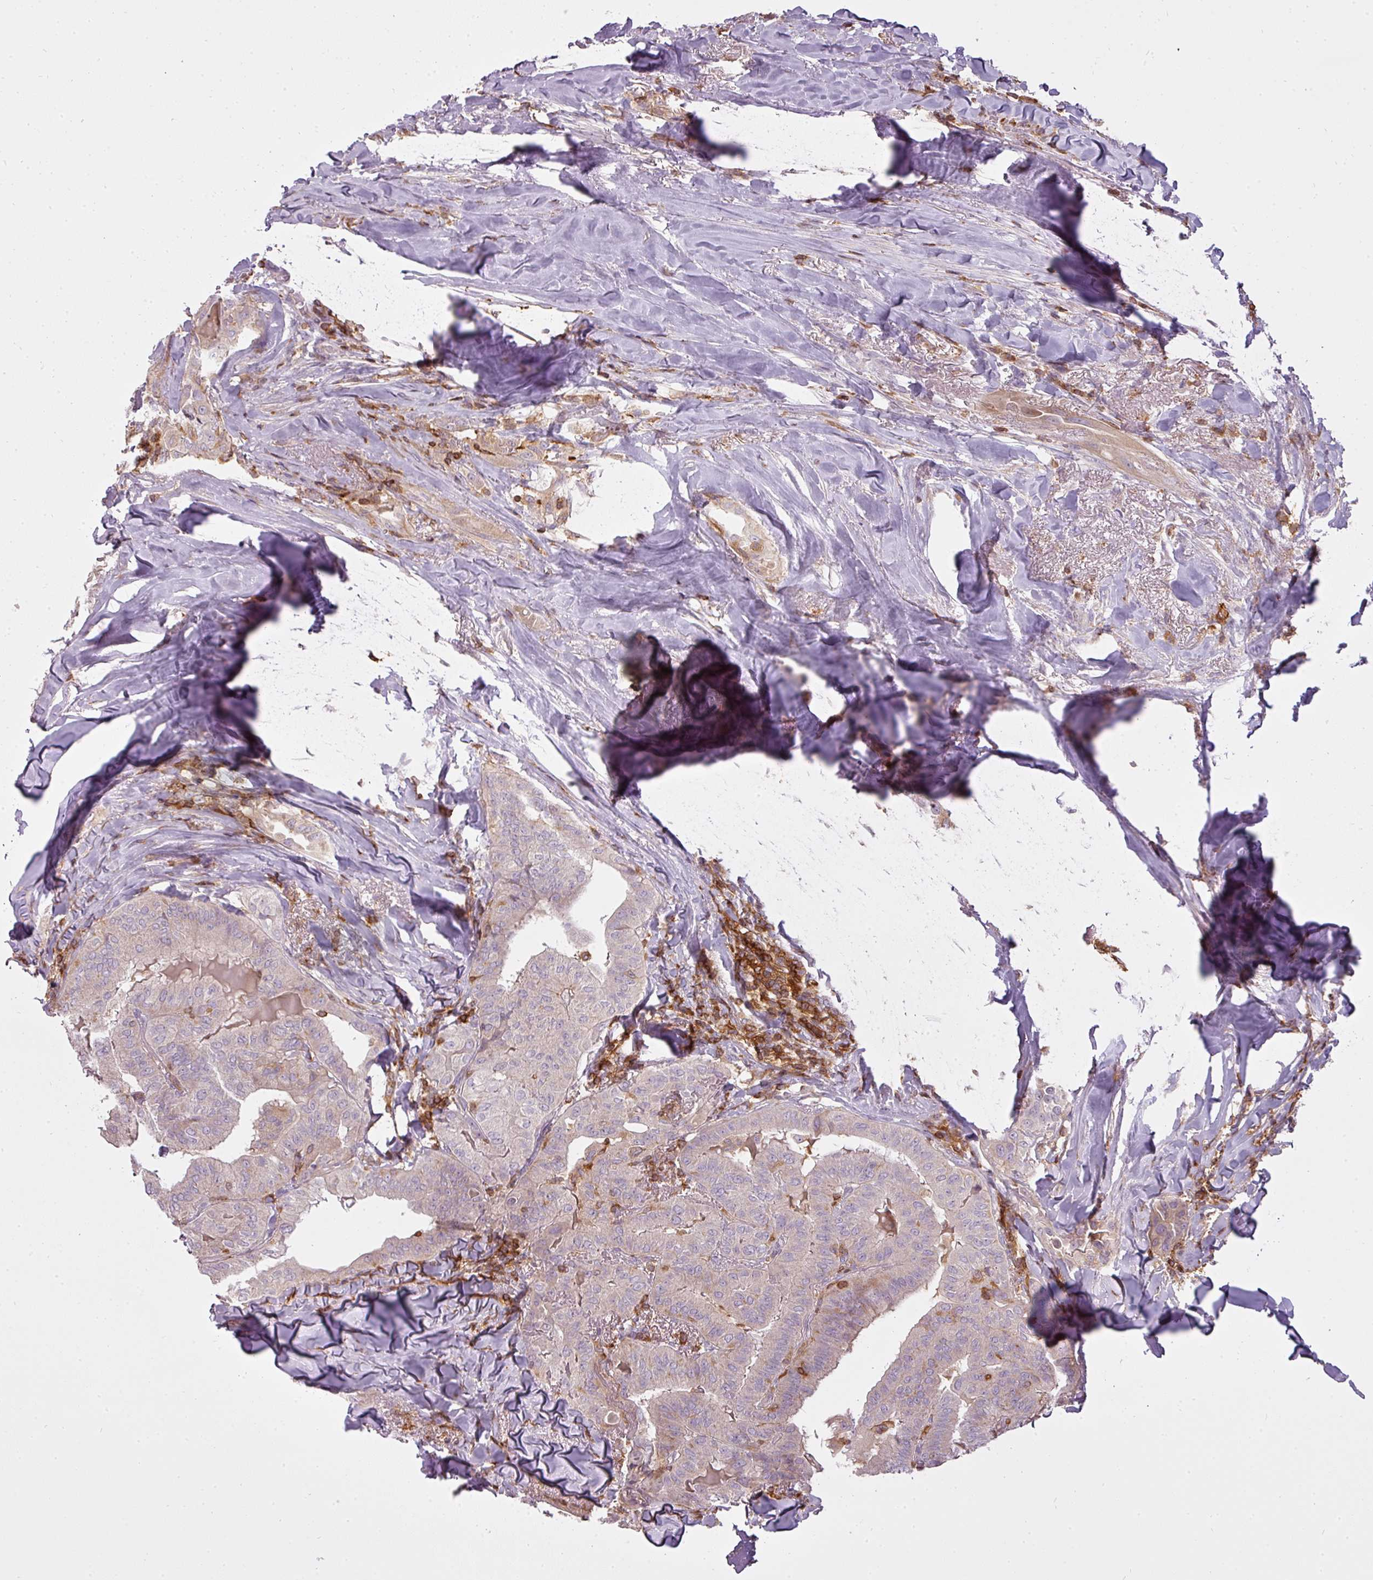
{"staining": {"intensity": "negative", "quantity": "none", "location": "none"}, "tissue": "thyroid cancer", "cell_type": "Tumor cells", "image_type": "cancer", "snomed": [{"axis": "morphology", "description": "Papillary adenocarcinoma, NOS"}, {"axis": "topography", "description": "Thyroid gland"}], "caption": "Thyroid papillary adenocarcinoma stained for a protein using immunohistochemistry (IHC) demonstrates no expression tumor cells.", "gene": "STK4", "patient": {"sex": "female", "age": 68}}